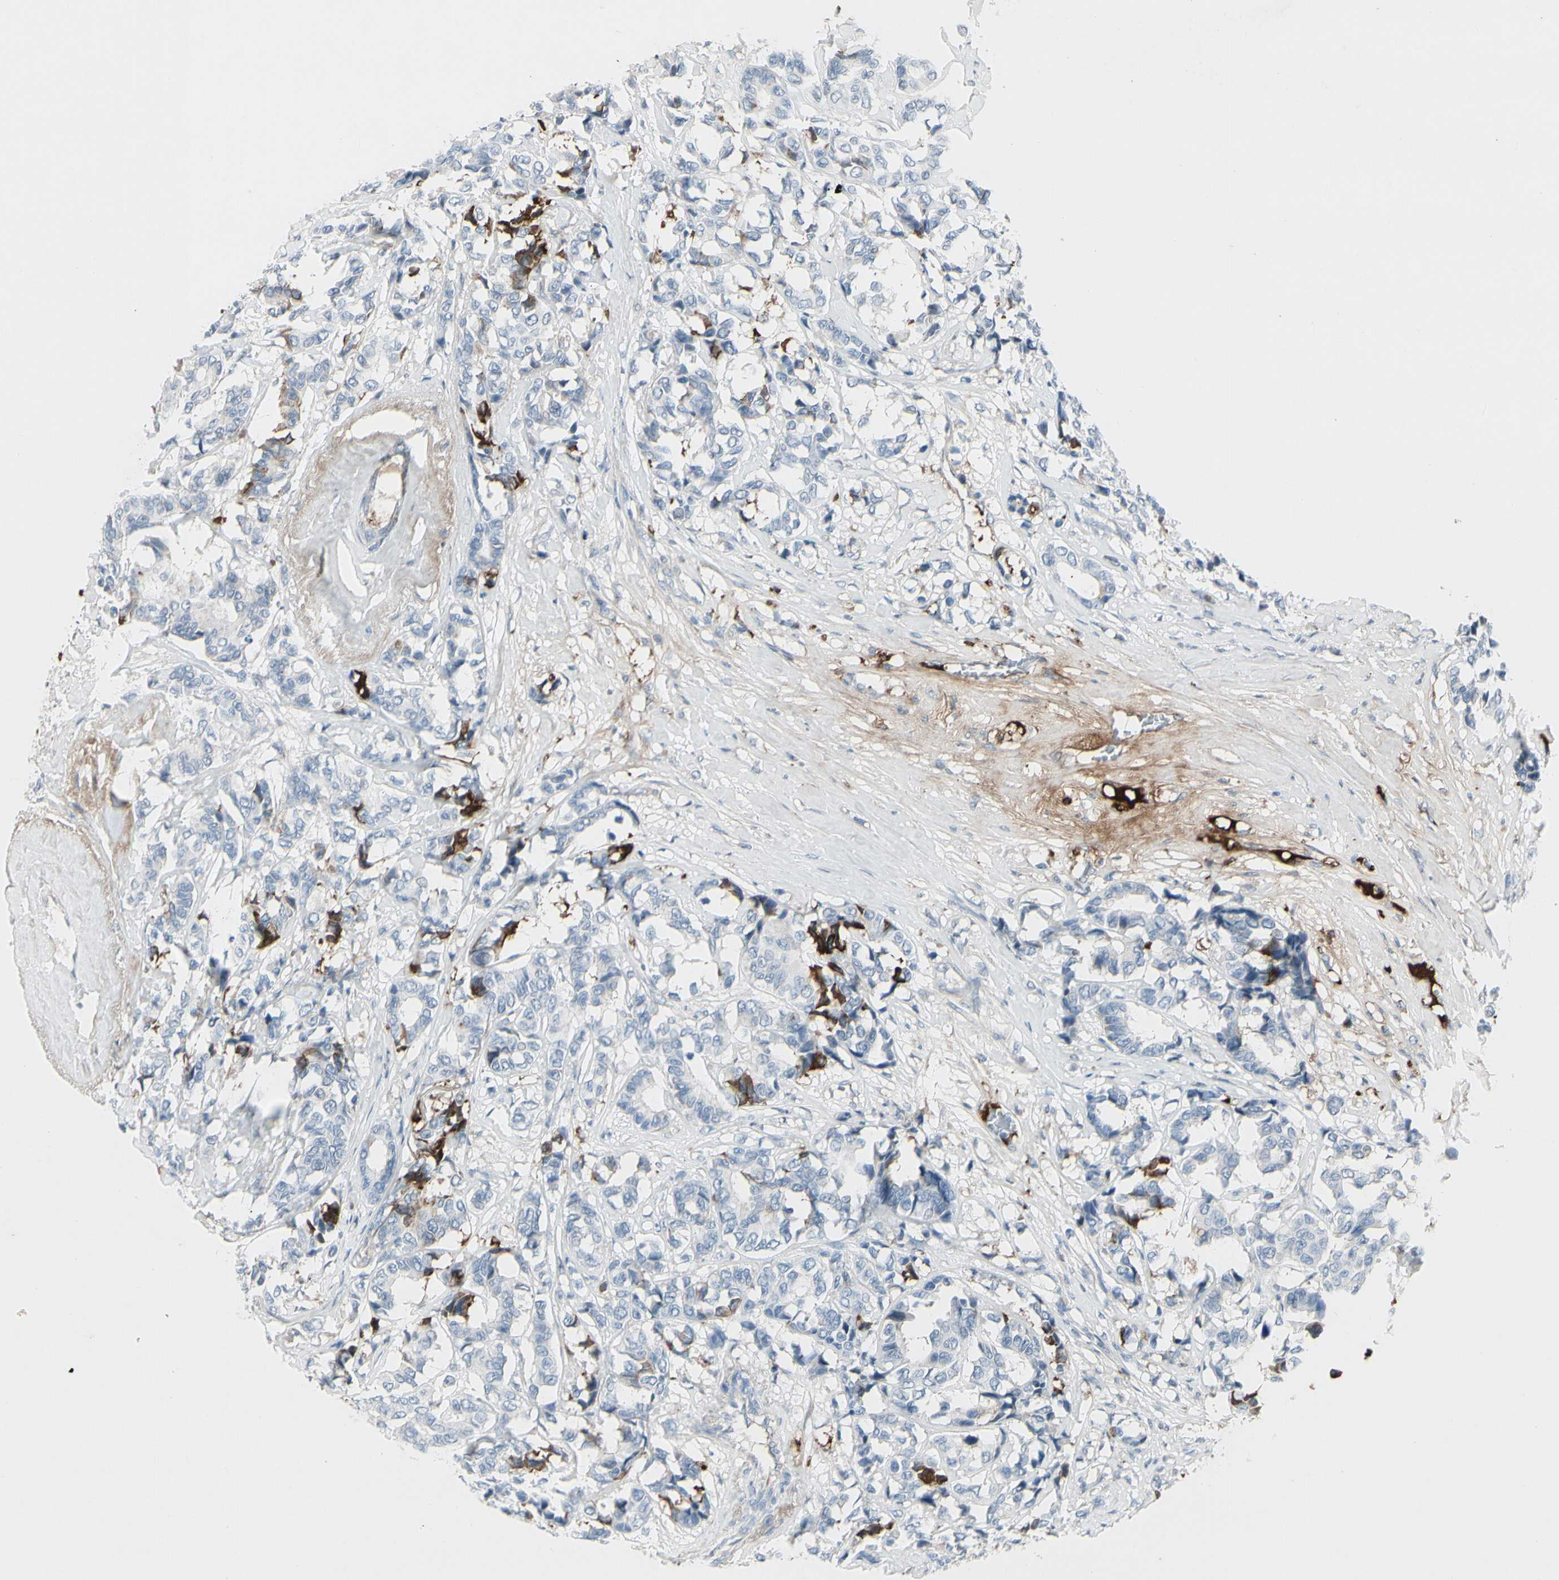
{"staining": {"intensity": "negative", "quantity": "none", "location": "none"}, "tissue": "breast cancer", "cell_type": "Tumor cells", "image_type": "cancer", "snomed": [{"axis": "morphology", "description": "Duct carcinoma"}, {"axis": "topography", "description": "Breast"}], "caption": "Tumor cells show no significant protein staining in infiltrating ductal carcinoma (breast).", "gene": "IGHG1", "patient": {"sex": "female", "age": 87}}